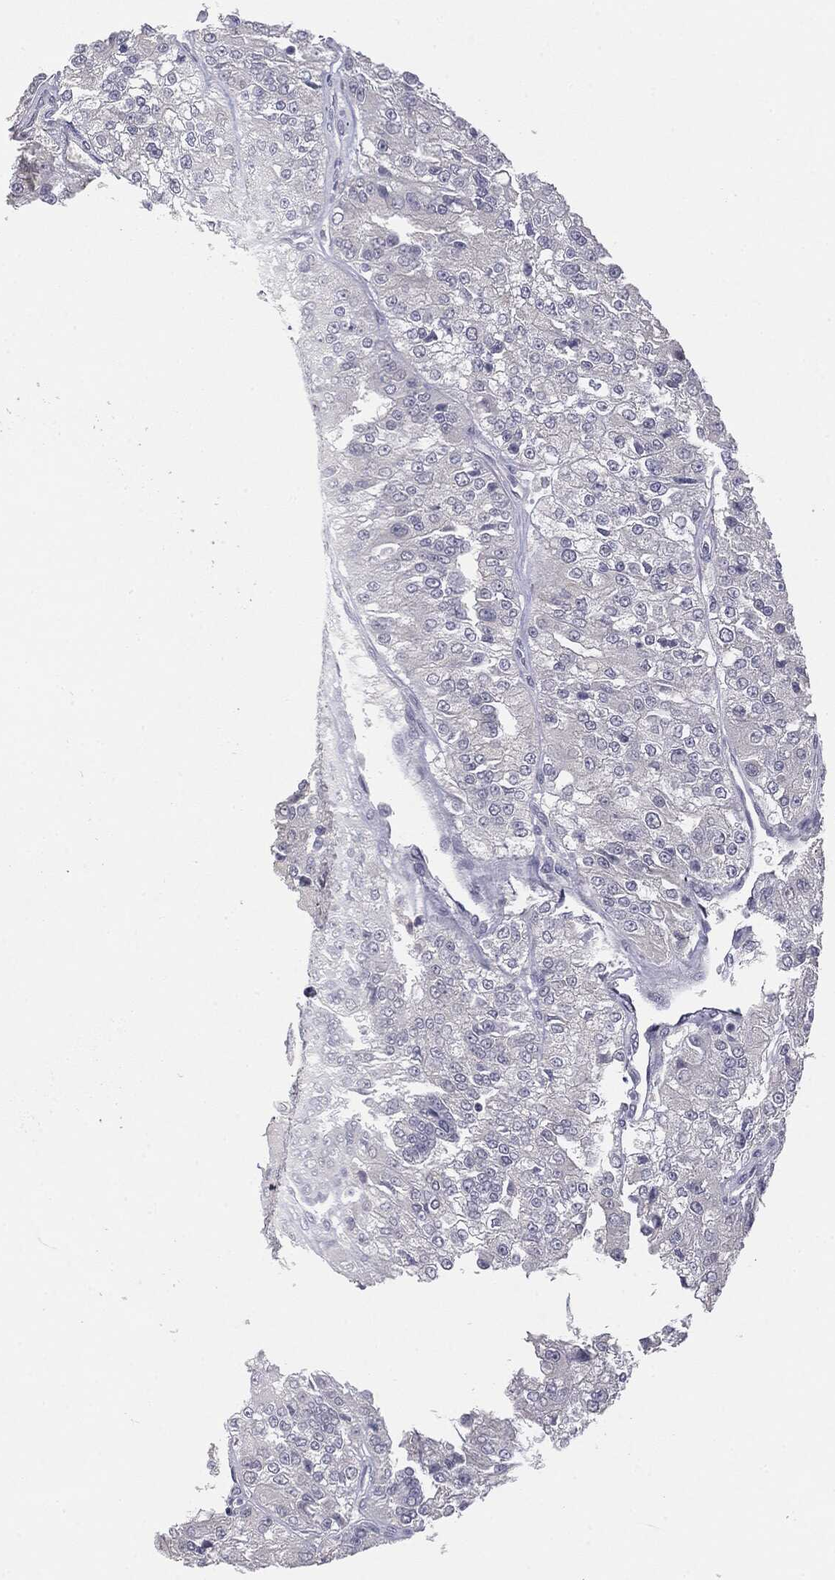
{"staining": {"intensity": "negative", "quantity": "none", "location": "none"}, "tissue": "renal cancer", "cell_type": "Tumor cells", "image_type": "cancer", "snomed": [{"axis": "morphology", "description": "Adenocarcinoma, NOS"}, {"axis": "topography", "description": "Kidney"}], "caption": "The immunohistochemistry (IHC) photomicrograph has no significant positivity in tumor cells of renal cancer (adenocarcinoma) tissue. Nuclei are stained in blue.", "gene": "MUC1", "patient": {"sex": "female", "age": 63}}